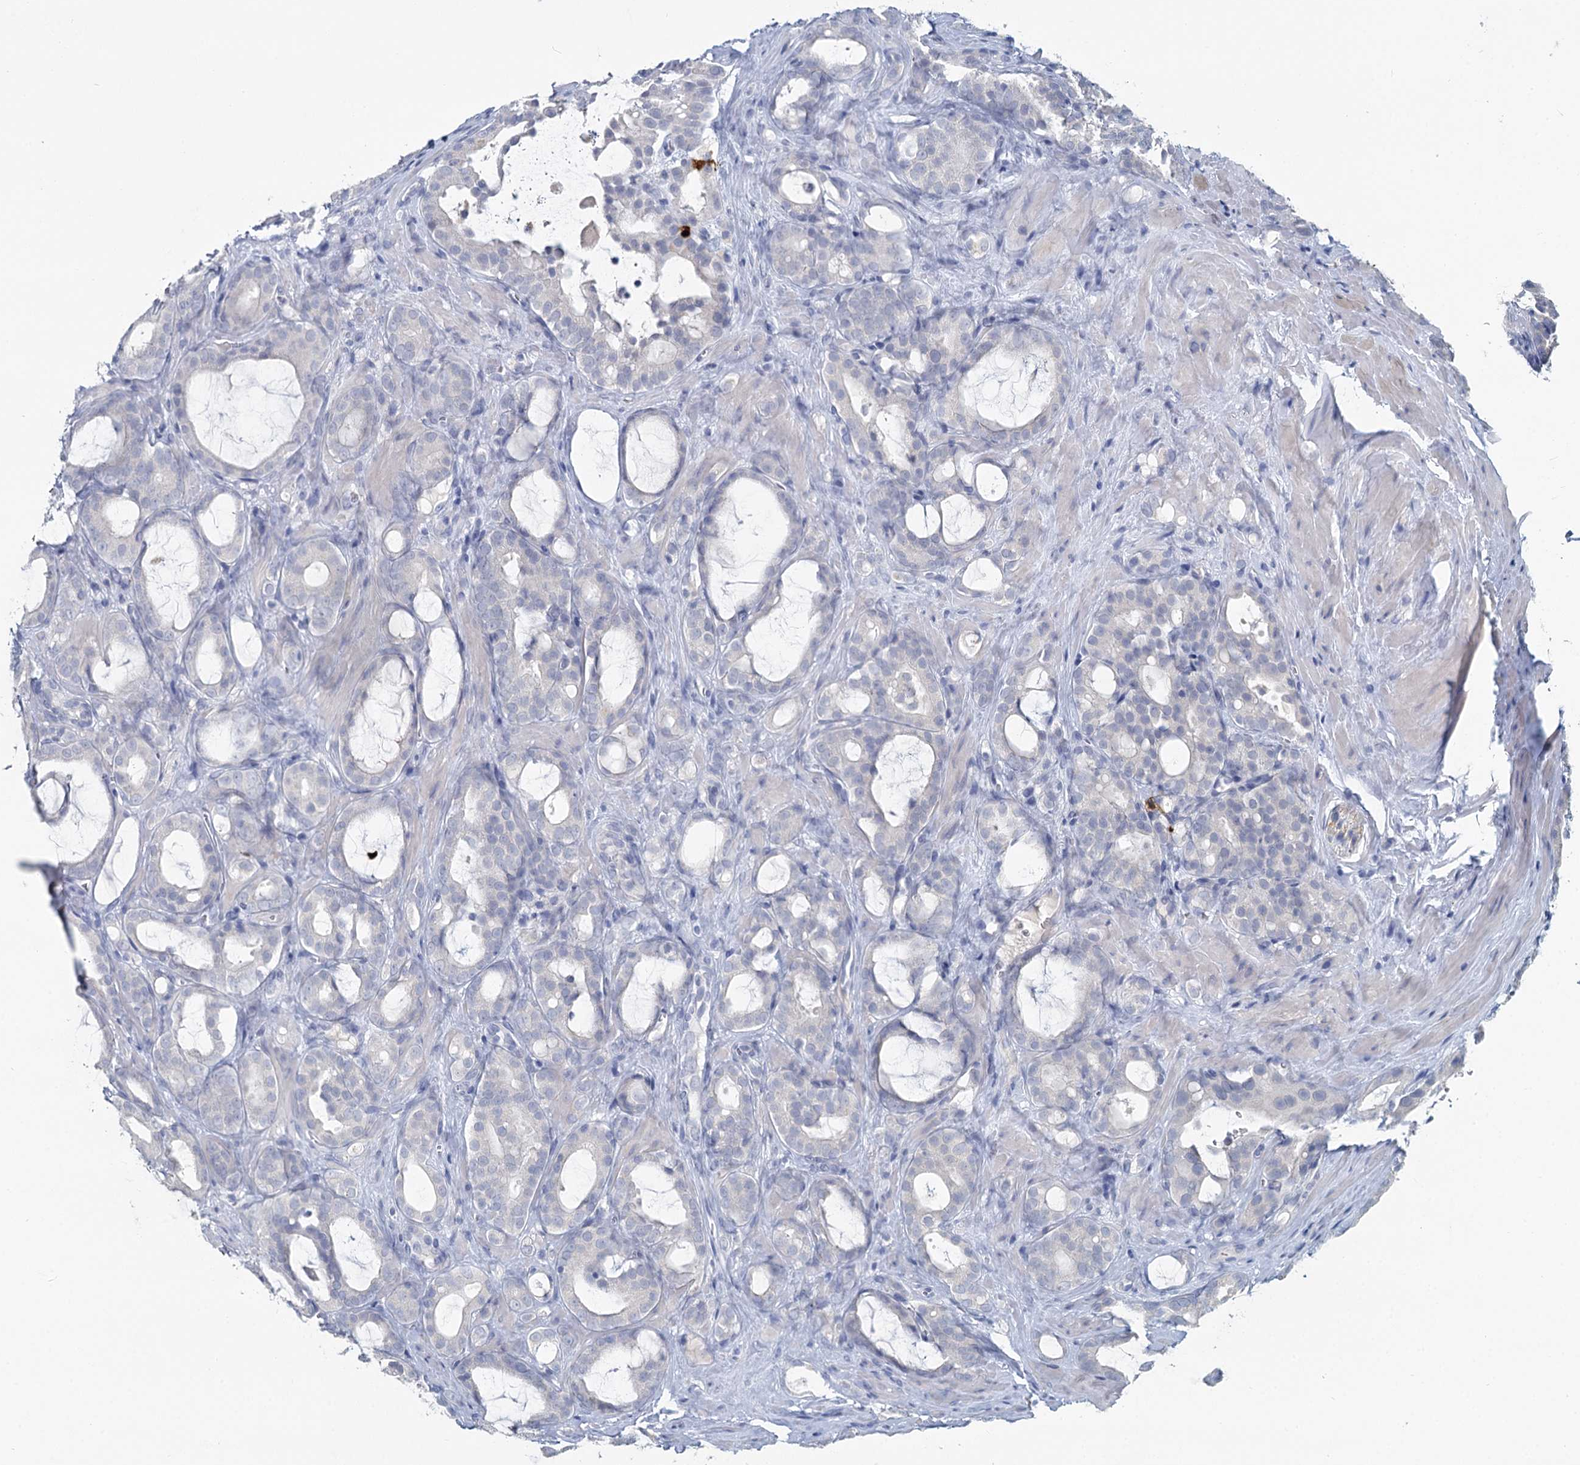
{"staining": {"intensity": "negative", "quantity": "none", "location": "none"}, "tissue": "prostate cancer", "cell_type": "Tumor cells", "image_type": "cancer", "snomed": [{"axis": "morphology", "description": "Adenocarcinoma, High grade"}, {"axis": "topography", "description": "Prostate"}], "caption": "A histopathology image of prostate adenocarcinoma (high-grade) stained for a protein shows no brown staining in tumor cells.", "gene": "CHGA", "patient": {"sex": "male", "age": 72}}